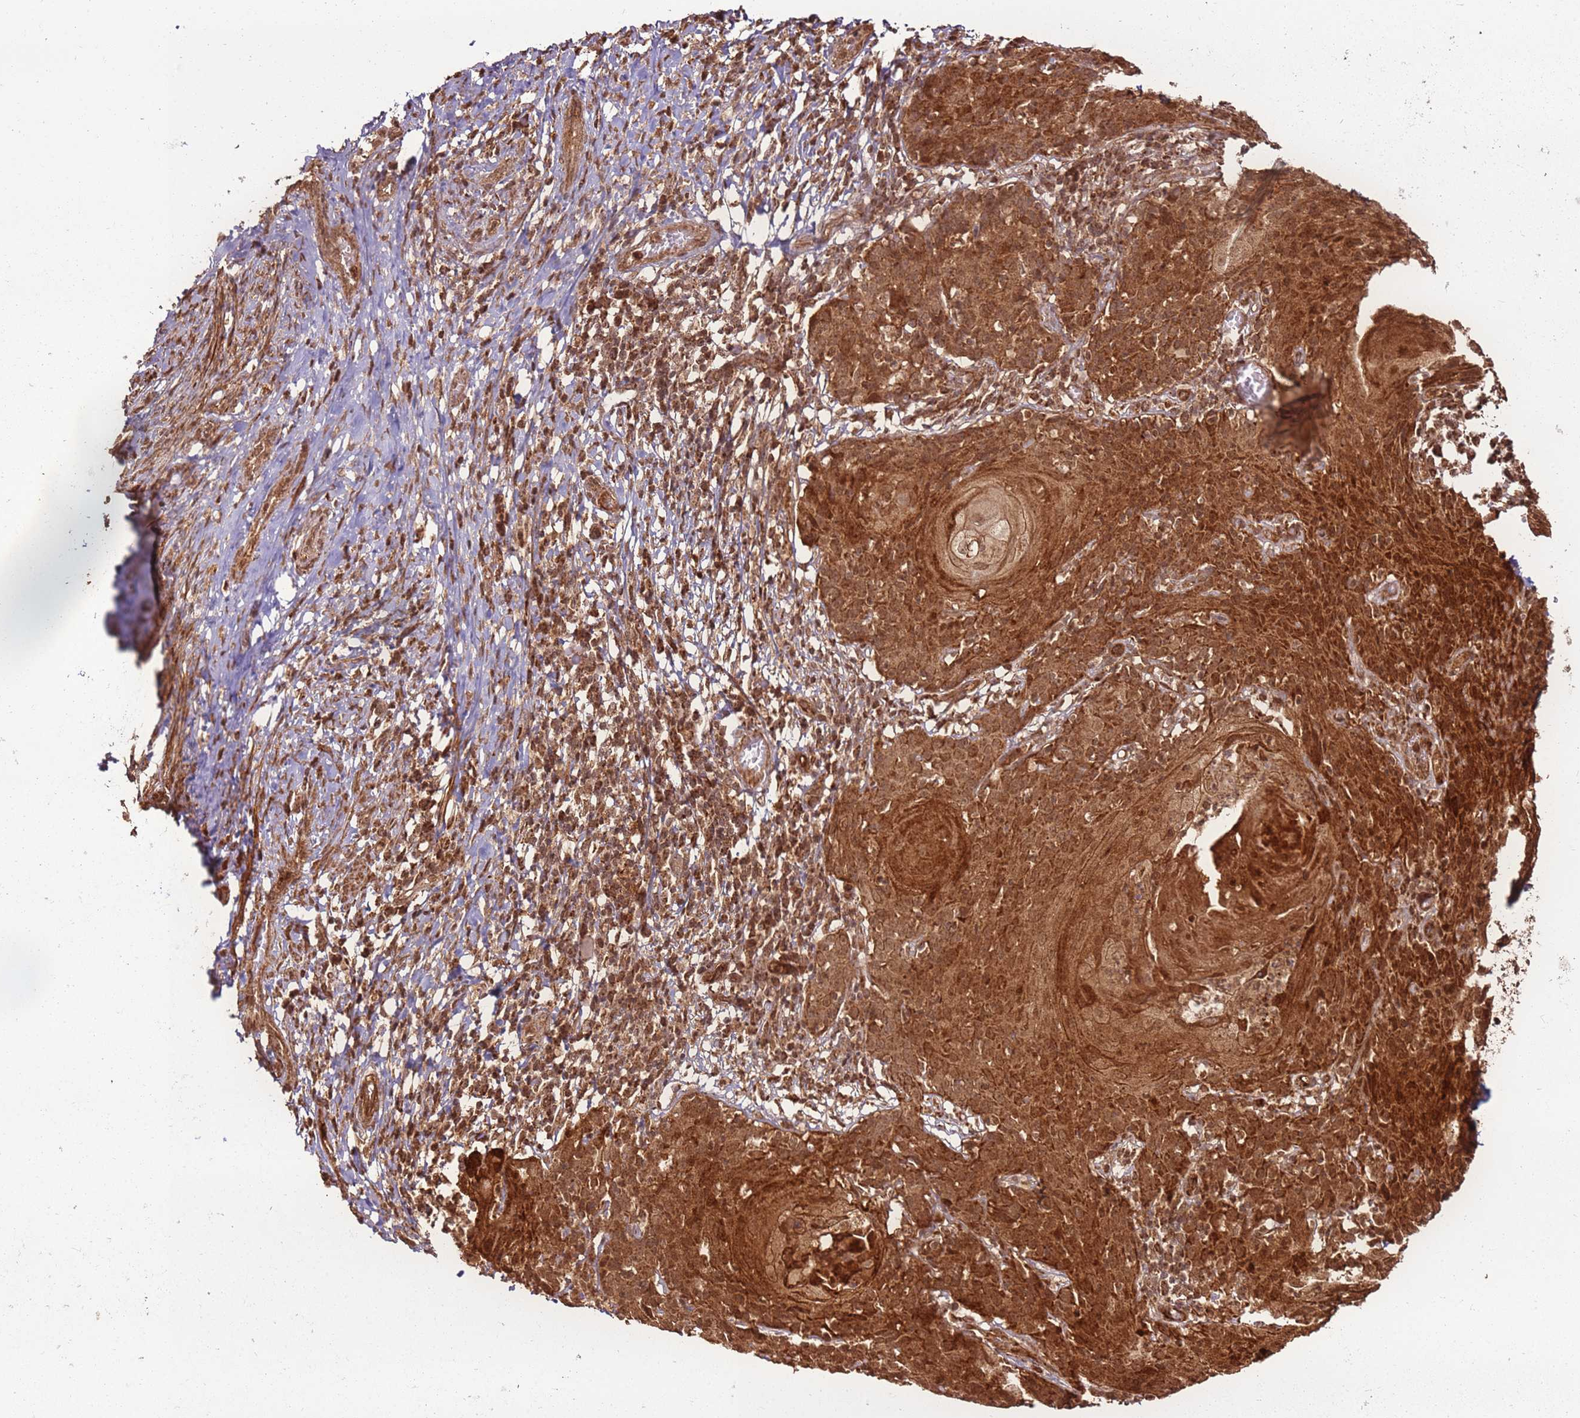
{"staining": {"intensity": "strong", "quantity": ">75%", "location": "cytoplasmic/membranous"}, "tissue": "cervical cancer", "cell_type": "Tumor cells", "image_type": "cancer", "snomed": [{"axis": "morphology", "description": "Squamous cell carcinoma, NOS"}, {"axis": "topography", "description": "Cervix"}], "caption": "Tumor cells display high levels of strong cytoplasmic/membranous staining in about >75% of cells in human cervical cancer. (brown staining indicates protein expression, while blue staining denotes nuclei).", "gene": "MRPS6", "patient": {"sex": "female", "age": 50}}